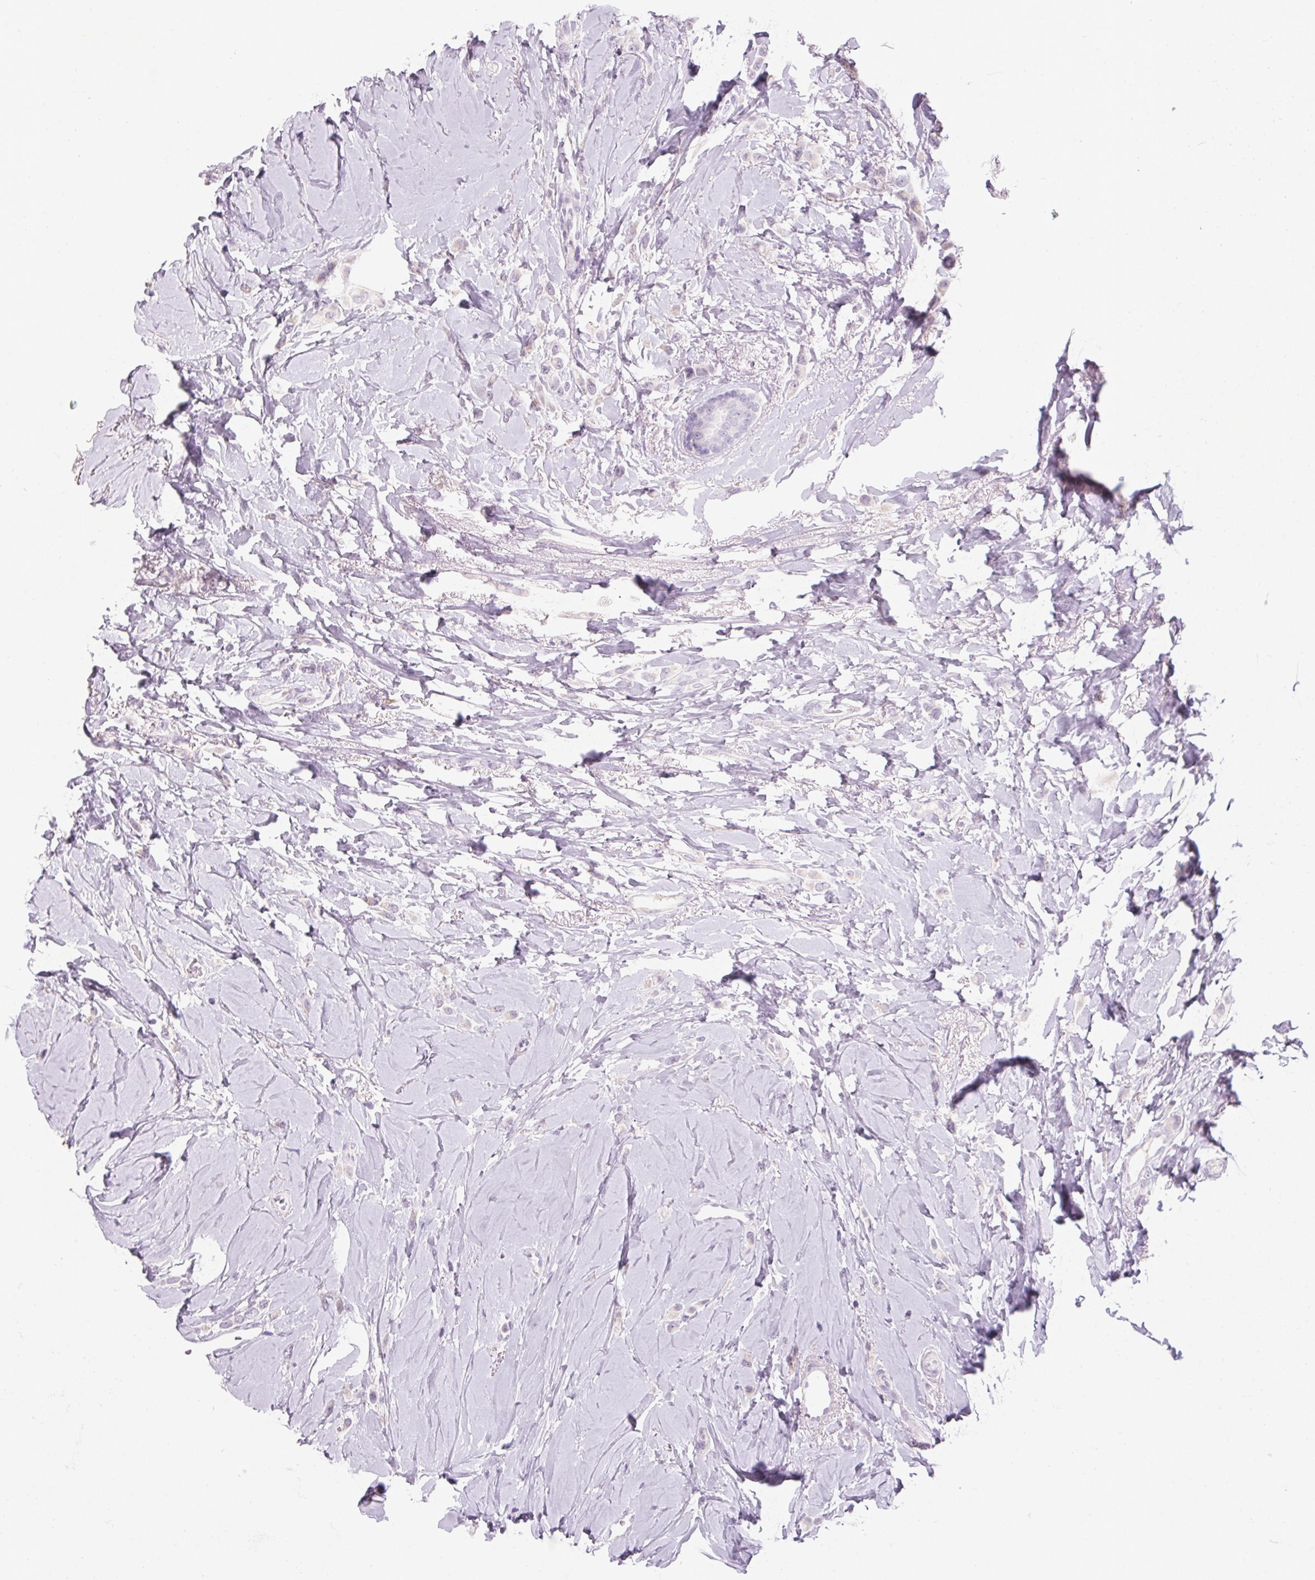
{"staining": {"intensity": "negative", "quantity": "none", "location": "none"}, "tissue": "breast cancer", "cell_type": "Tumor cells", "image_type": "cancer", "snomed": [{"axis": "morphology", "description": "Lobular carcinoma"}, {"axis": "topography", "description": "Breast"}], "caption": "DAB (3,3'-diaminobenzidine) immunohistochemical staining of breast lobular carcinoma shows no significant staining in tumor cells.", "gene": "RPTN", "patient": {"sex": "female", "age": 66}}